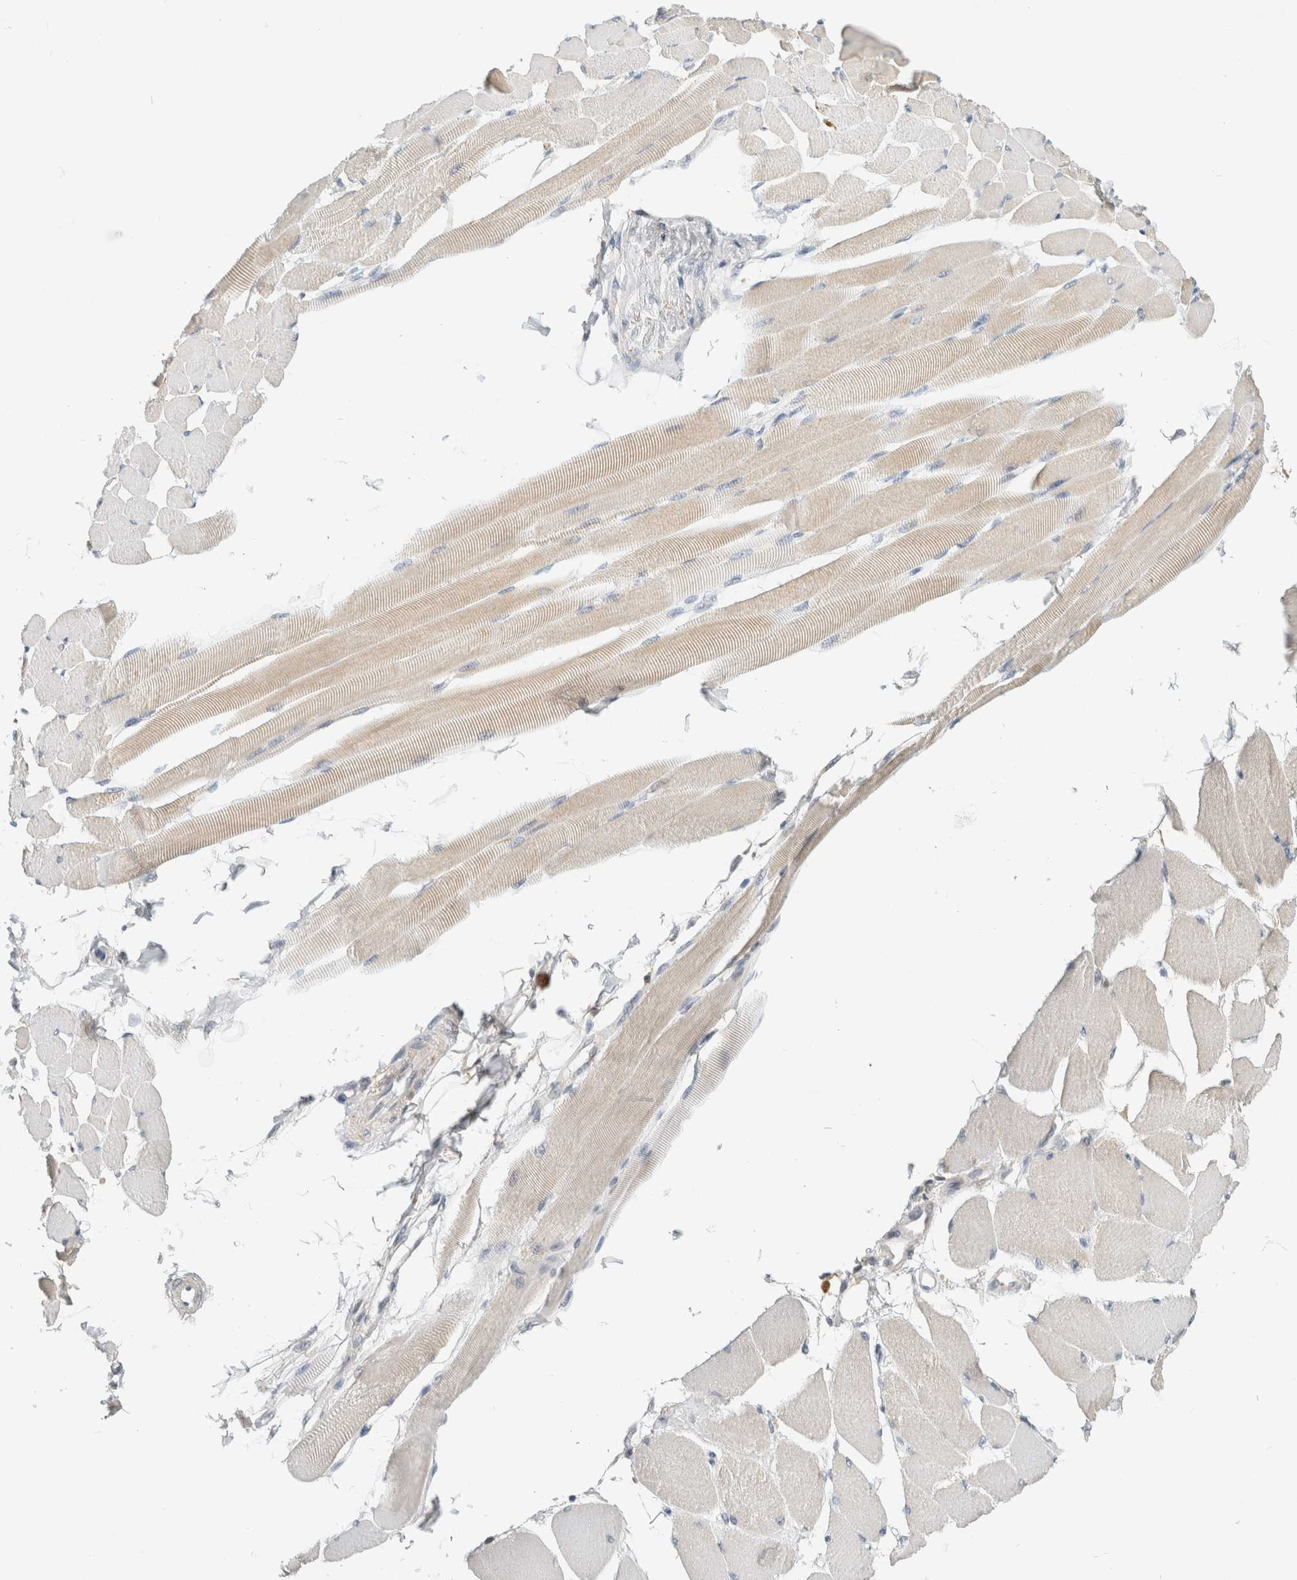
{"staining": {"intensity": "negative", "quantity": "none", "location": "none"}, "tissue": "skeletal muscle", "cell_type": "Myocytes", "image_type": "normal", "snomed": [{"axis": "morphology", "description": "Normal tissue, NOS"}, {"axis": "topography", "description": "Skeletal muscle"}, {"axis": "topography", "description": "Peripheral nerve tissue"}], "caption": "There is no significant positivity in myocytes of skeletal muscle. Brightfield microscopy of immunohistochemistry (IHC) stained with DAB (brown) and hematoxylin (blue), captured at high magnification.", "gene": "CAPG", "patient": {"sex": "female", "age": 84}}